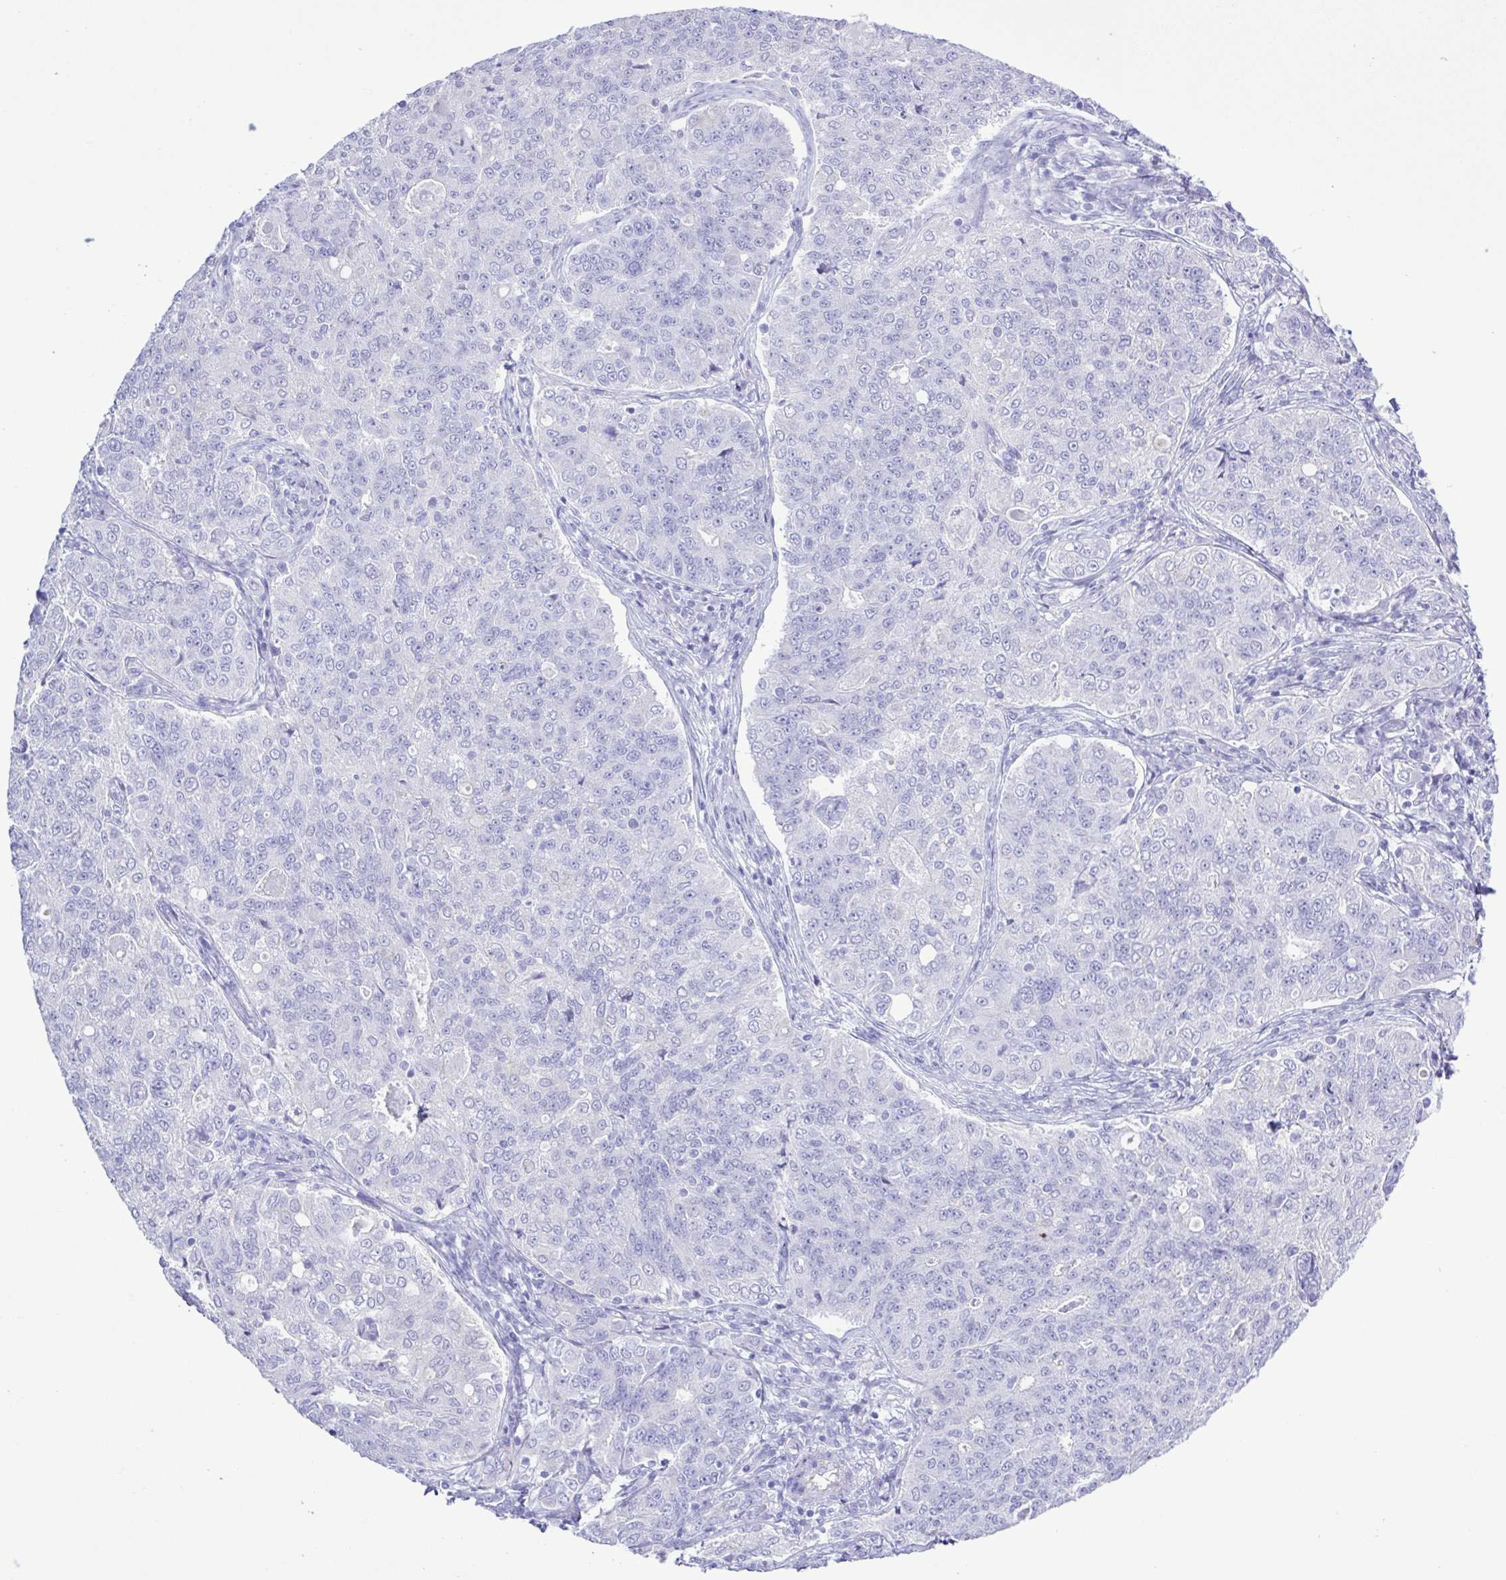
{"staining": {"intensity": "negative", "quantity": "none", "location": "none"}, "tissue": "endometrial cancer", "cell_type": "Tumor cells", "image_type": "cancer", "snomed": [{"axis": "morphology", "description": "Adenocarcinoma, NOS"}, {"axis": "topography", "description": "Endometrium"}], "caption": "Immunohistochemical staining of adenocarcinoma (endometrial) exhibits no significant staining in tumor cells.", "gene": "CYP11A1", "patient": {"sex": "female", "age": 43}}